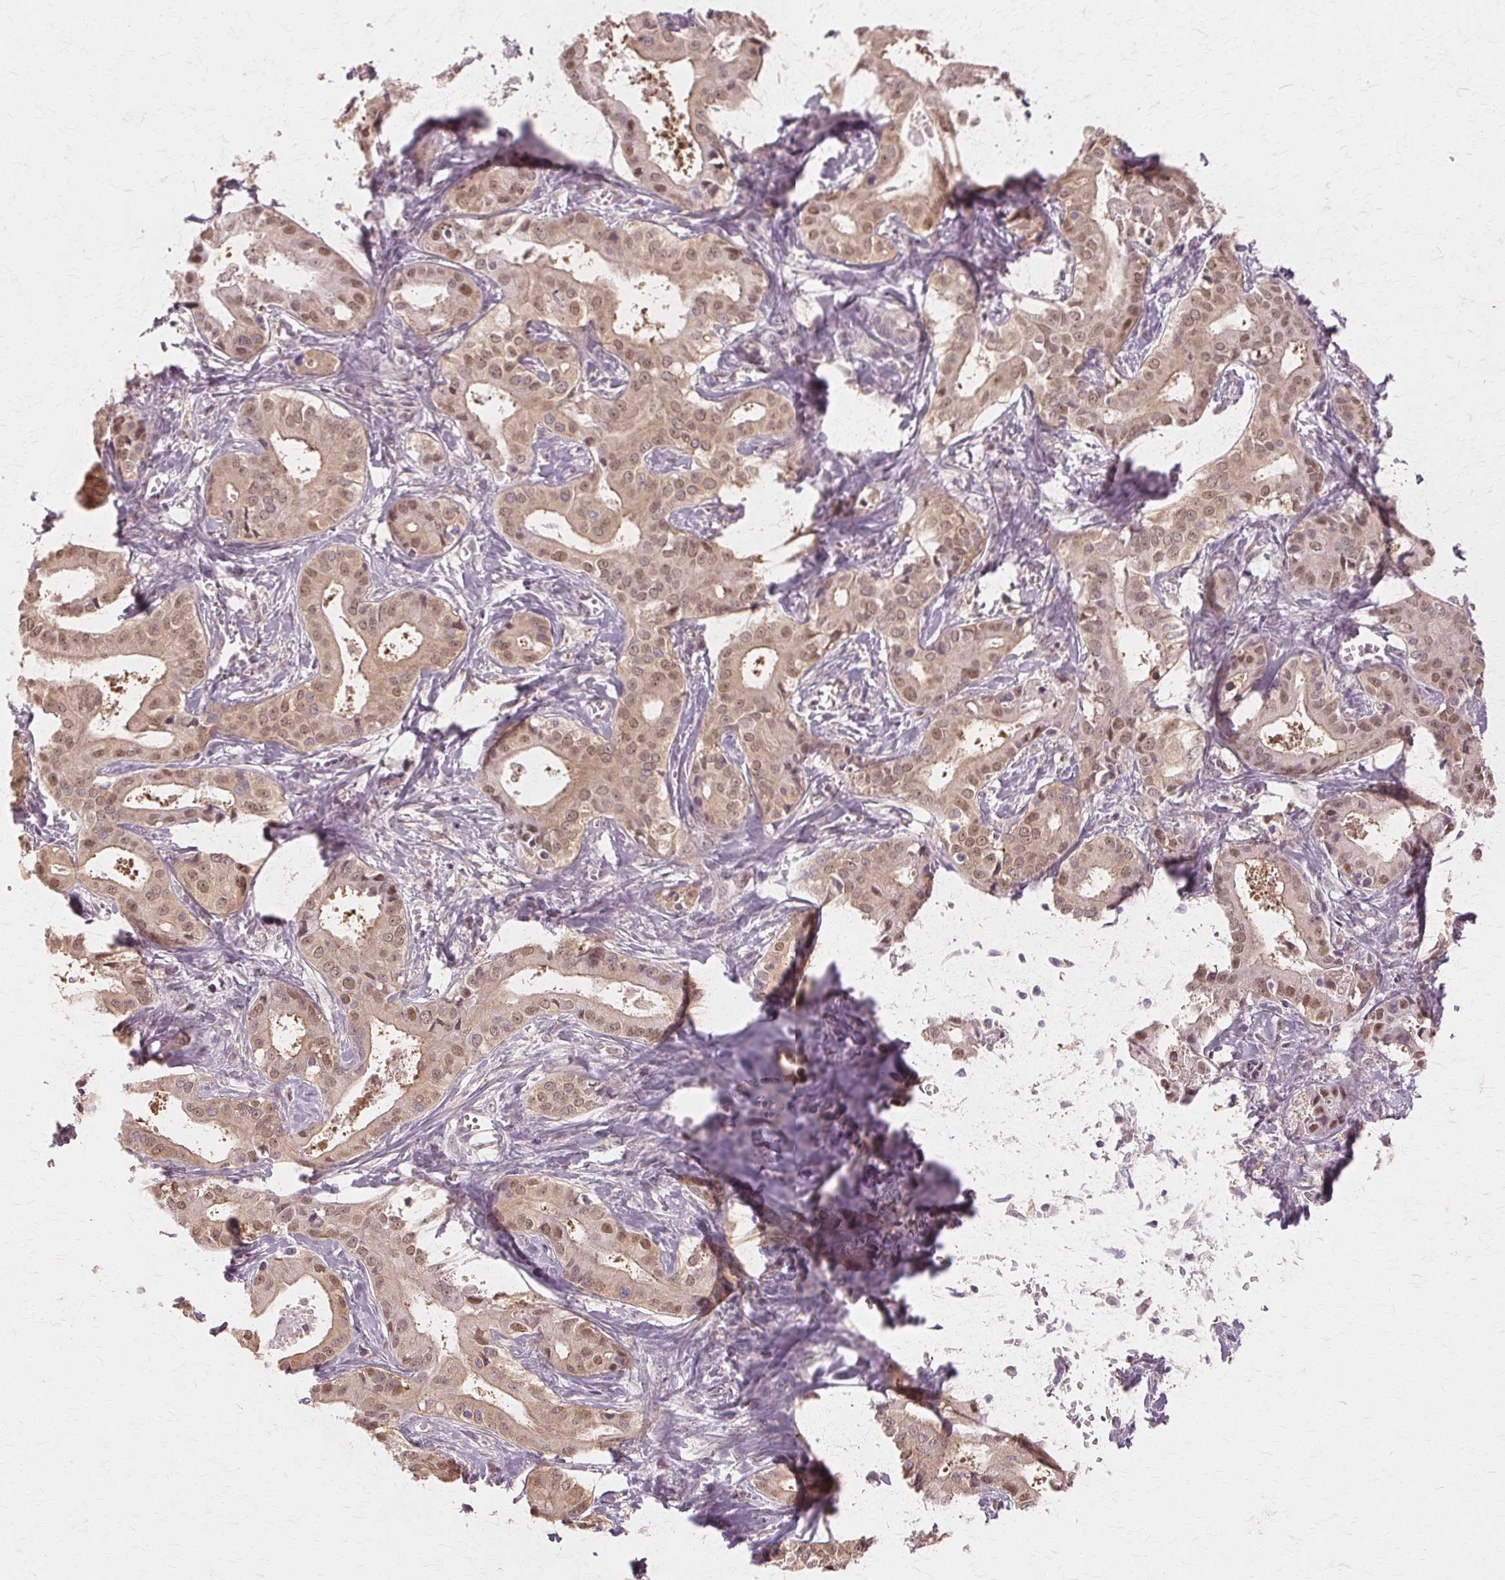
{"staining": {"intensity": "moderate", "quantity": ">75%", "location": "cytoplasmic/membranous,nuclear"}, "tissue": "liver cancer", "cell_type": "Tumor cells", "image_type": "cancer", "snomed": [{"axis": "morphology", "description": "Cholangiocarcinoma"}, {"axis": "topography", "description": "Liver"}], "caption": "The histopathology image exhibits immunohistochemical staining of cholangiocarcinoma (liver). There is moderate cytoplasmic/membranous and nuclear expression is appreciated in about >75% of tumor cells. Immunohistochemistry (ihc) stains the protein in brown and the nuclei are stained blue.", "gene": "PRMT5", "patient": {"sex": "female", "age": 65}}